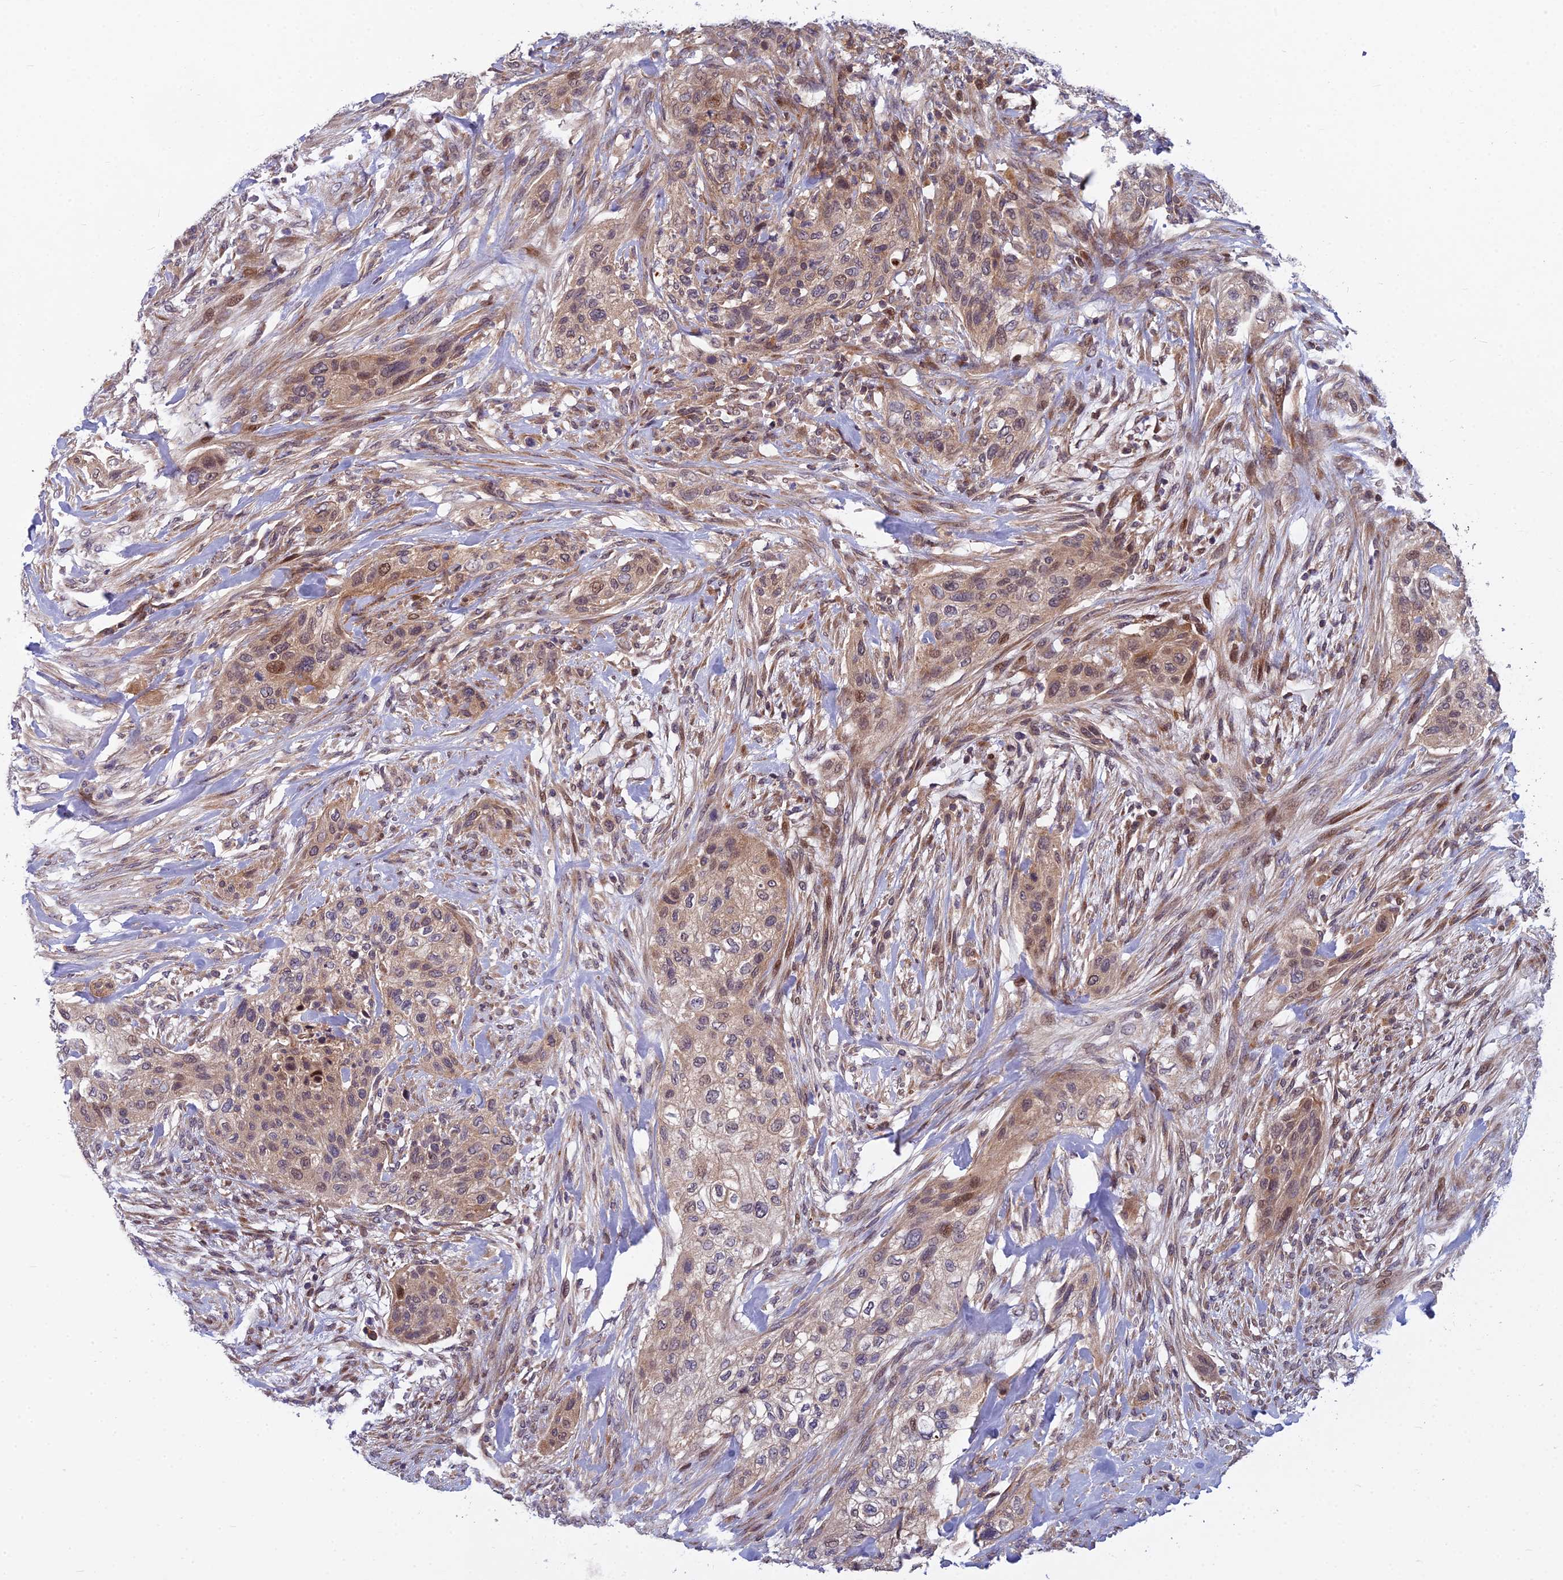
{"staining": {"intensity": "moderate", "quantity": "25%-75%", "location": "cytoplasmic/membranous,nuclear"}, "tissue": "urothelial cancer", "cell_type": "Tumor cells", "image_type": "cancer", "snomed": [{"axis": "morphology", "description": "Urothelial carcinoma, High grade"}, {"axis": "topography", "description": "Urinary bladder"}], "caption": "A high-resolution histopathology image shows IHC staining of urothelial cancer, which shows moderate cytoplasmic/membranous and nuclear positivity in approximately 25%-75% of tumor cells.", "gene": "COMMD2", "patient": {"sex": "male", "age": 35}}